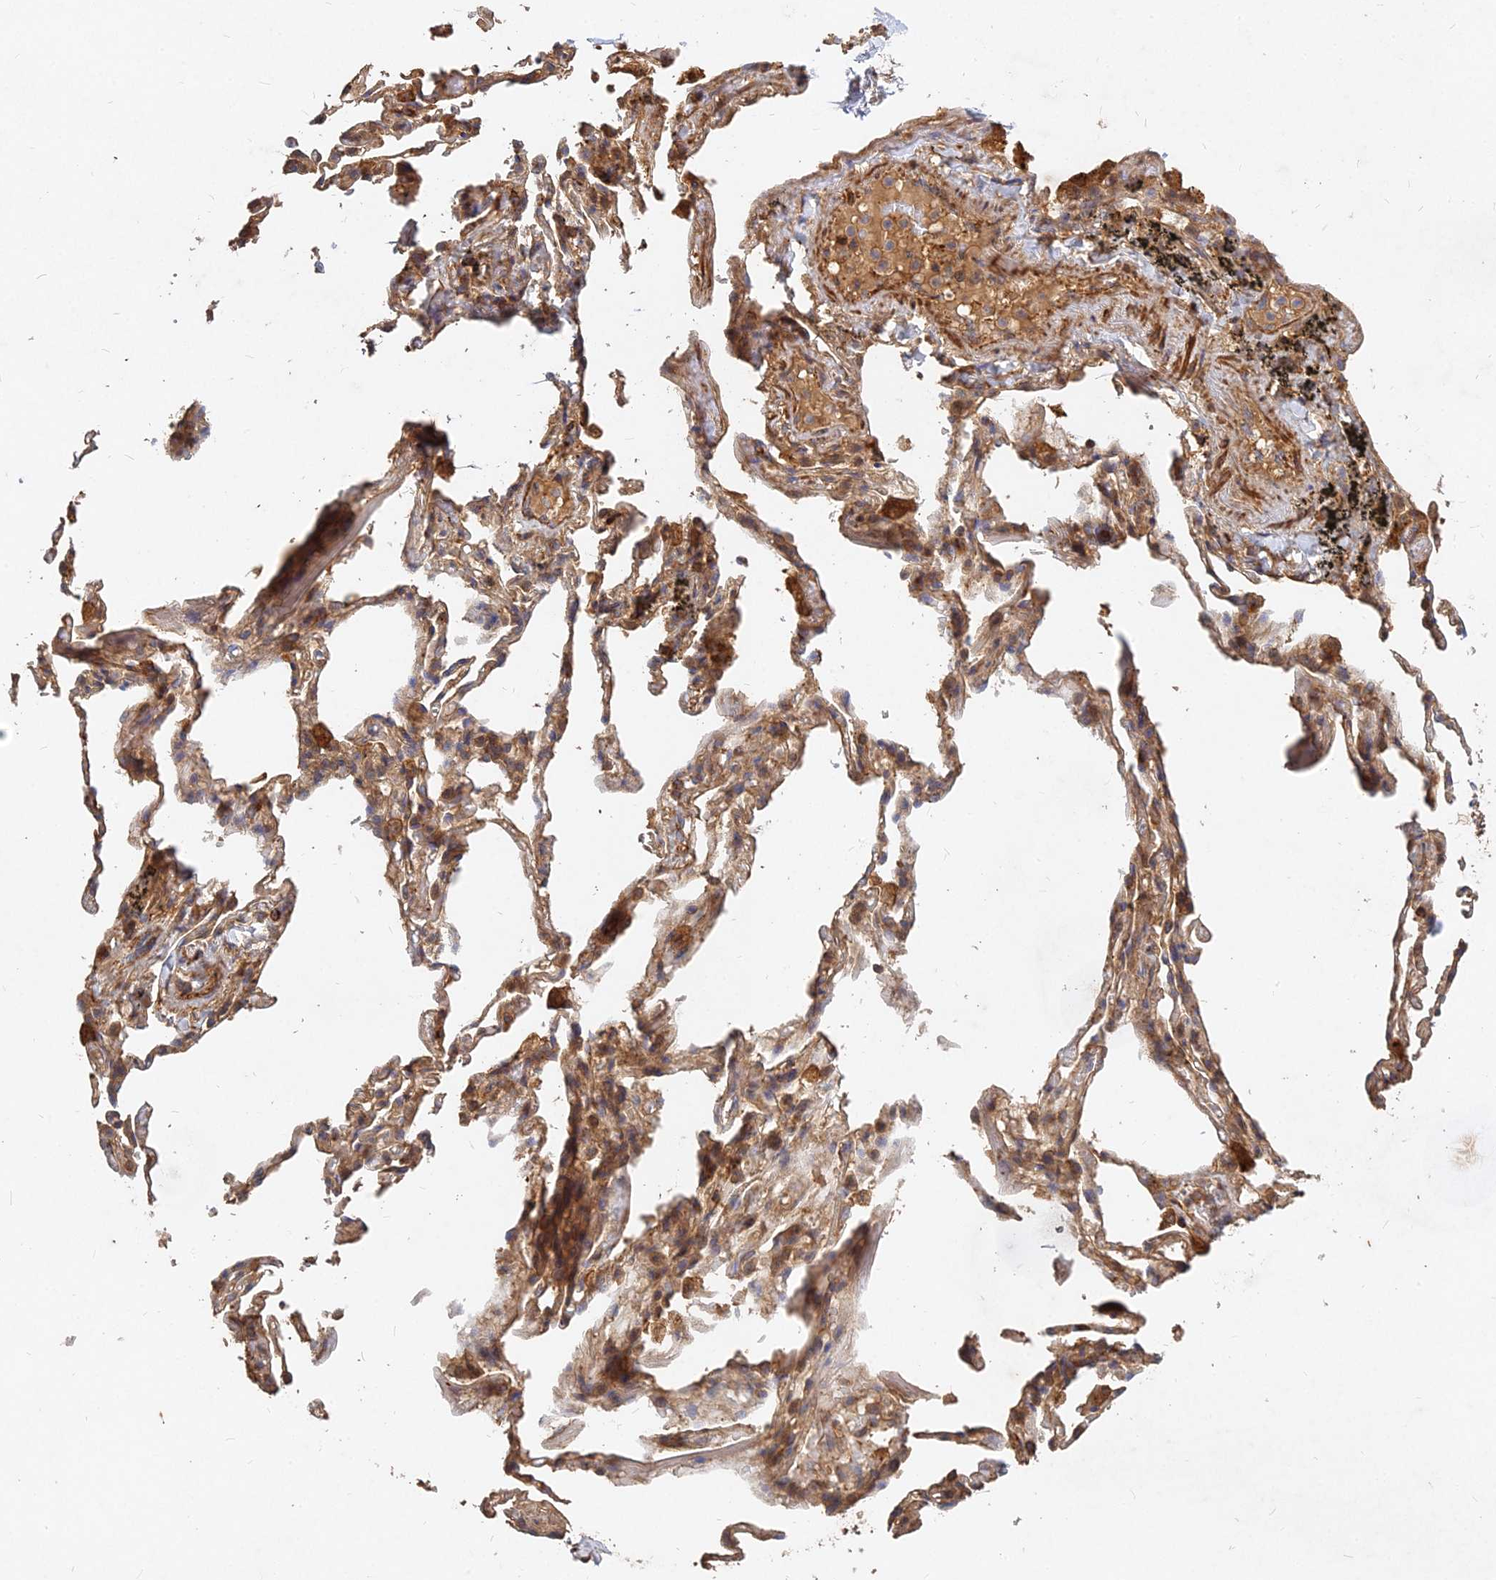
{"staining": {"intensity": "moderate", "quantity": ">75%", "location": "cytoplasmic/membranous"}, "tissue": "adipose tissue", "cell_type": "Adipocytes", "image_type": "normal", "snomed": [{"axis": "morphology", "description": "Normal tissue, NOS"}, {"axis": "topography", "description": "Lymph node"}, {"axis": "topography", "description": "Bronchus"}], "caption": "Protein expression analysis of unremarkable human adipose tissue reveals moderate cytoplasmic/membranous positivity in about >75% of adipocytes. The staining was performed using DAB, with brown indicating positive protein expression. Nuclei are stained blue with hematoxylin.", "gene": "UBE2W", "patient": {"sex": "male", "age": 63}}